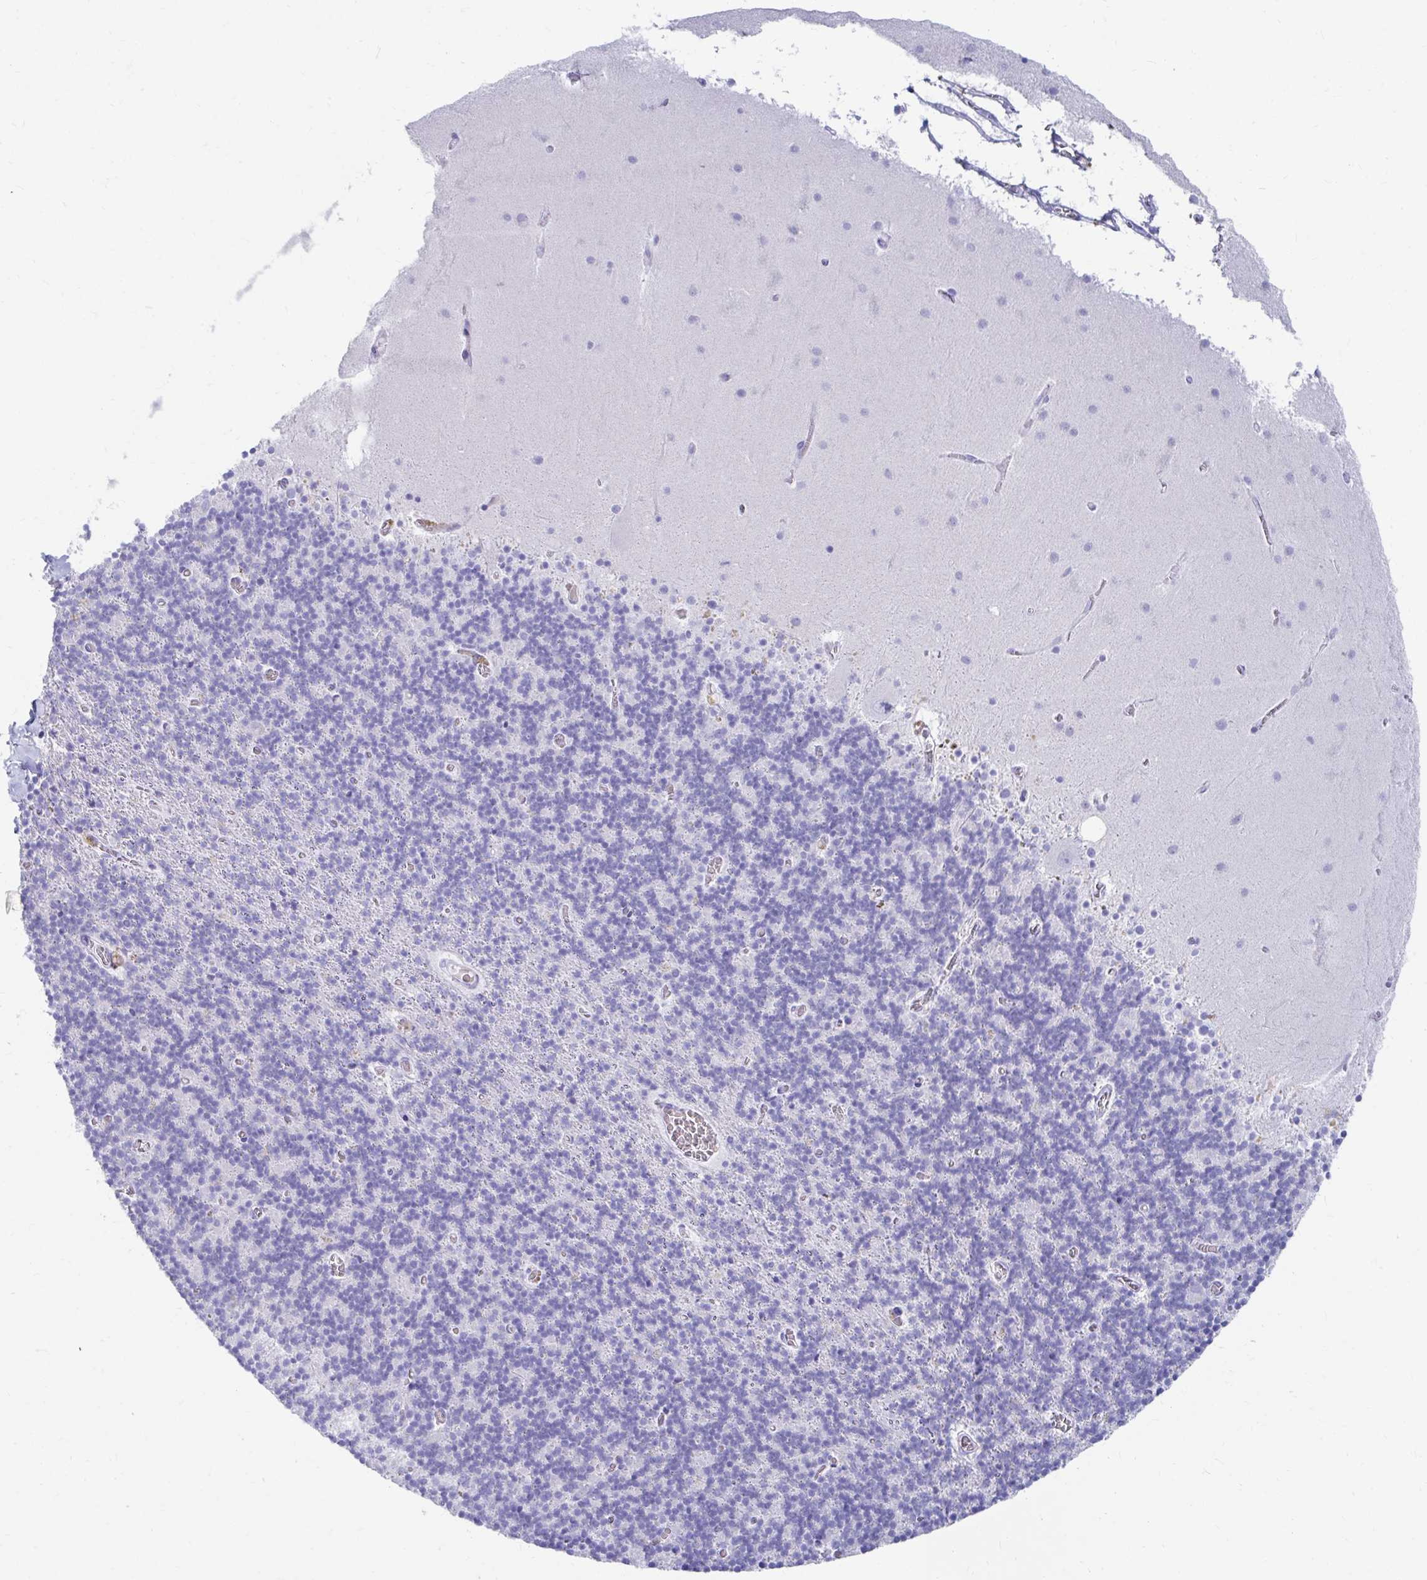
{"staining": {"intensity": "negative", "quantity": "none", "location": "none"}, "tissue": "cerebellum", "cell_type": "Cells in granular layer", "image_type": "normal", "snomed": [{"axis": "morphology", "description": "Normal tissue, NOS"}, {"axis": "topography", "description": "Cerebellum"}], "caption": "Cells in granular layer show no significant positivity in normal cerebellum. (Brightfield microscopy of DAB immunohistochemistry at high magnification).", "gene": "DPEP3", "patient": {"sex": "male", "age": 70}}